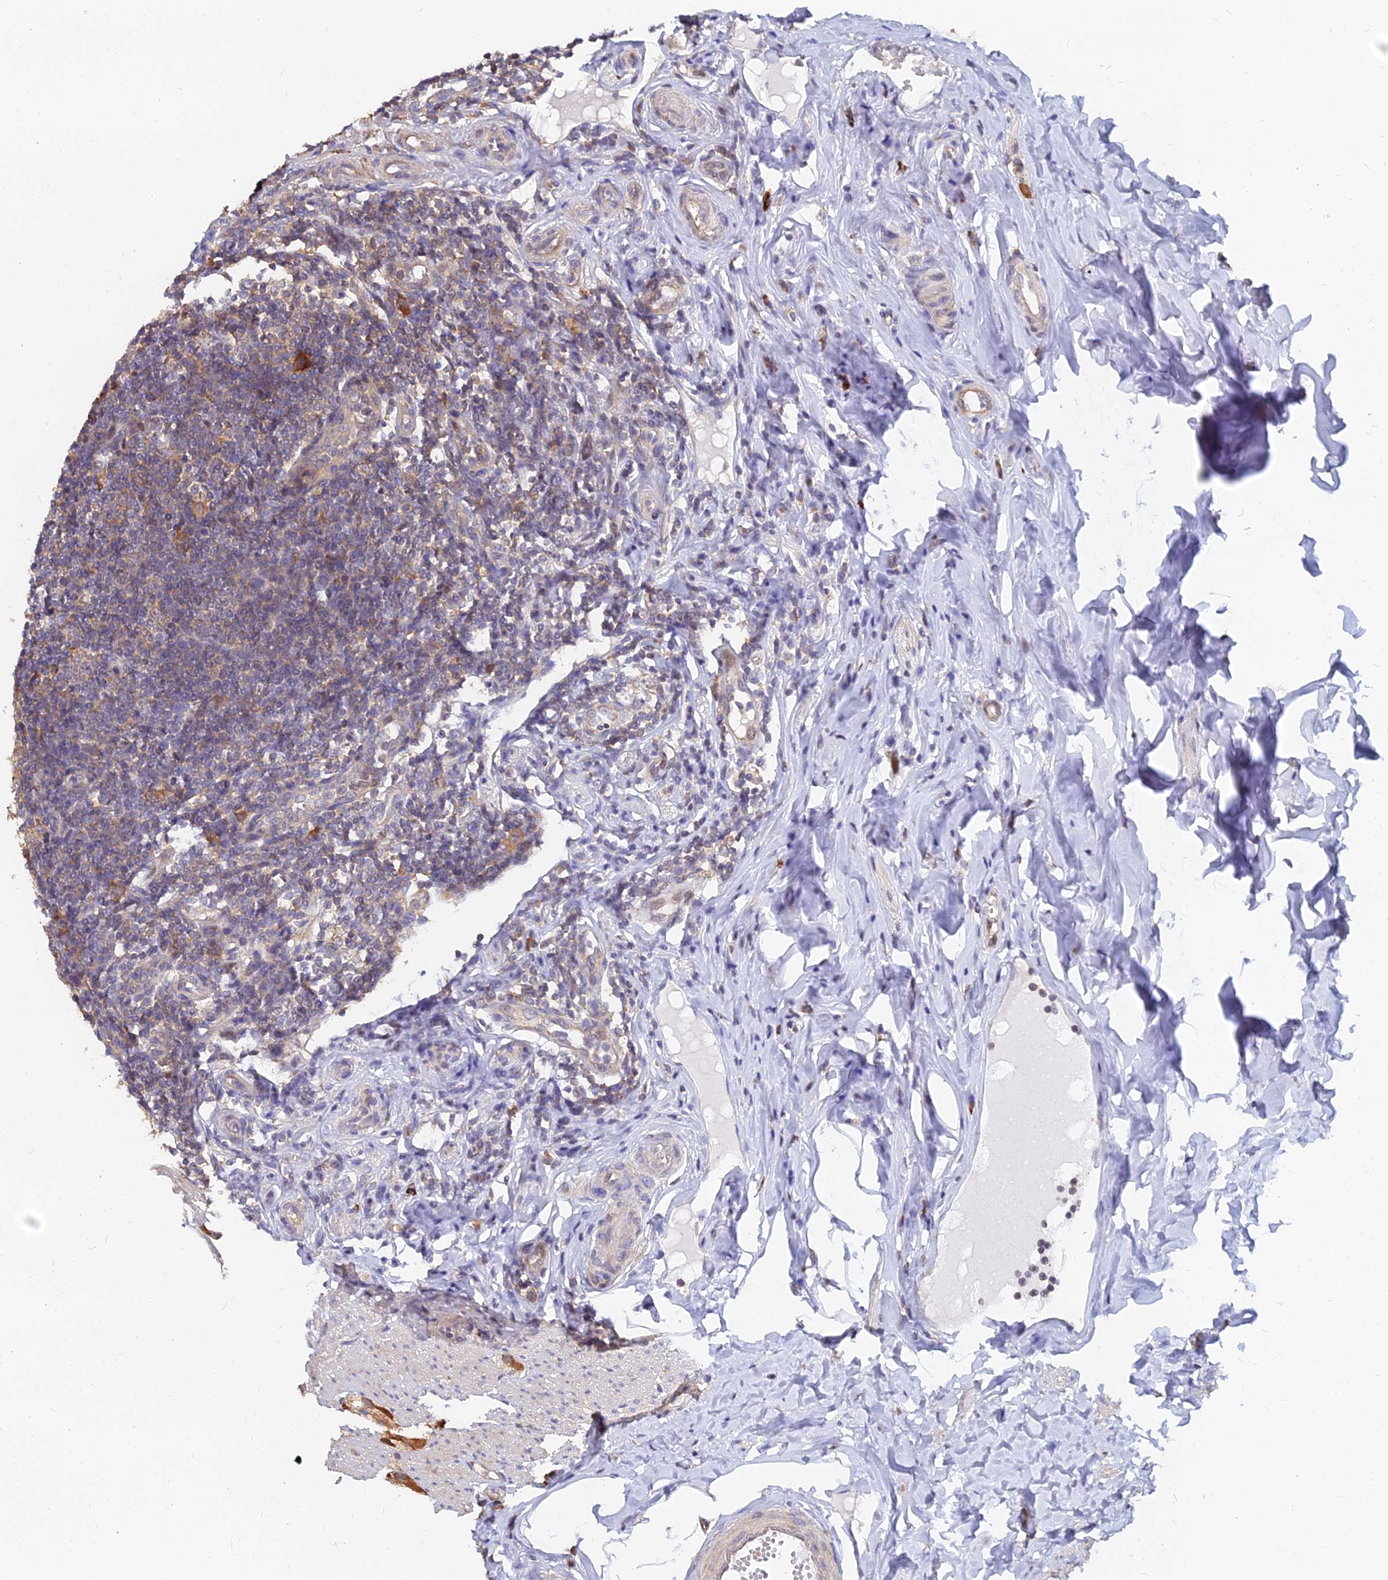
{"staining": {"intensity": "moderate", "quantity": ">75%", "location": "cytoplasmic/membranous"}, "tissue": "appendix", "cell_type": "Glandular cells", "image_type": "normal", "snomed": [{"axis": "morphology", "description": "Normal tissue, NOS"}, {"axis": "topography", "description": "Appendix"}], "caption": "This is an image of IHC staining of unremarkable appendix, which shows moderate expression in the cytoplasmic/membranous of glandular cells.", "gene": "CCT6A", "patient": {"sex": "female", "age": 33}}